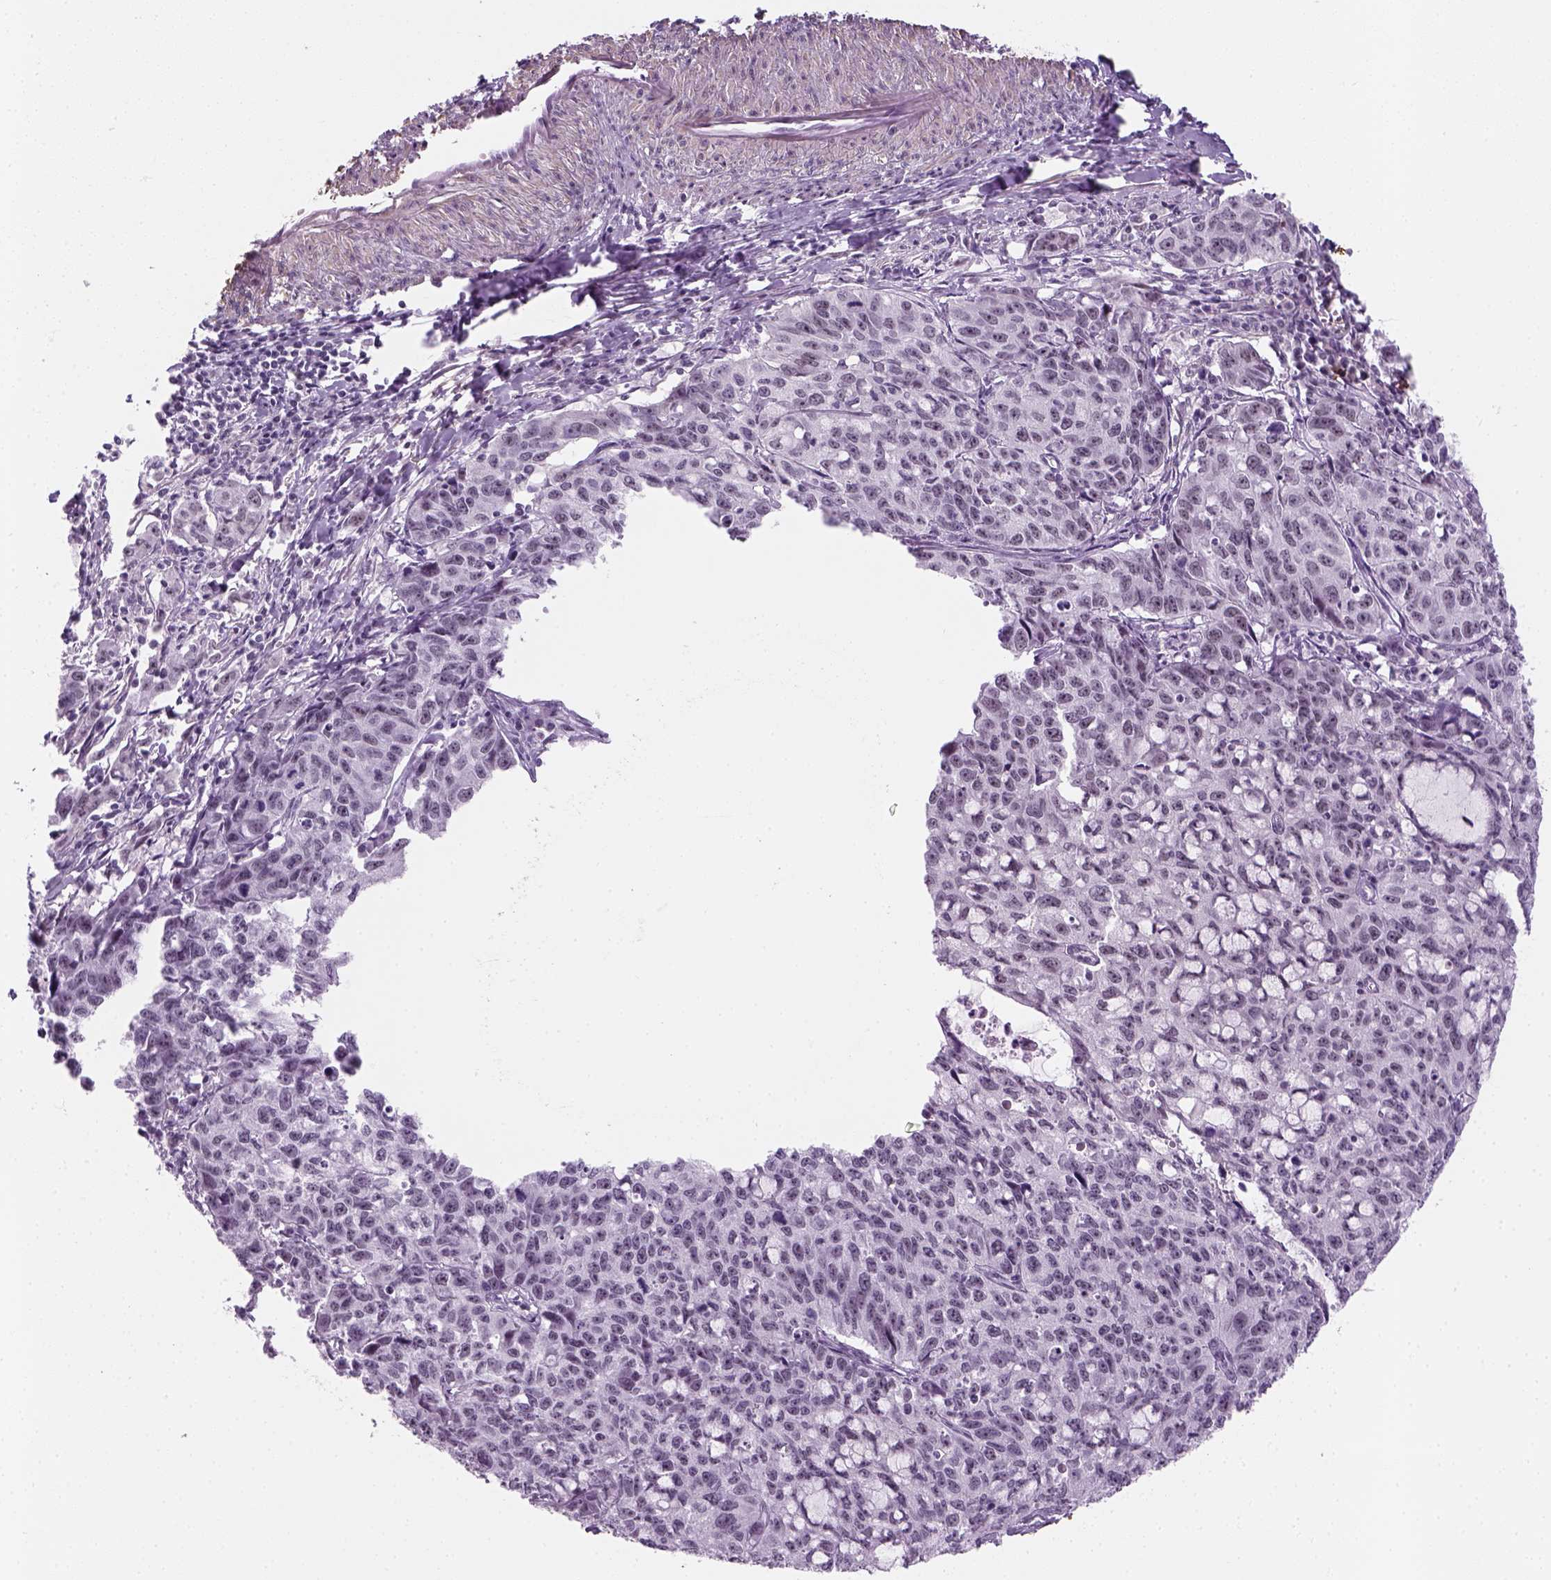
{"staining": {"intensity": "moderate", "quantity": "25%-75%", "location": "nuclear"}, "tissue": "cervical cancer", "cell_type": "Tumor cells", "image_type": "cancer", "snomed": [{"axis": "morphology", "description": "Squamous cell carcinoma, NOS"}, {"axis": "topography", "description": "Cervix"}], "caption": "Human squamous cell carcinoma (cervical) stained with a brown dye displays moderate nuclear positive expression in approximately 25%-75% of tumor cells.", "gene": "ZNF865", "patient": {"sex": "female", "age": 28}}